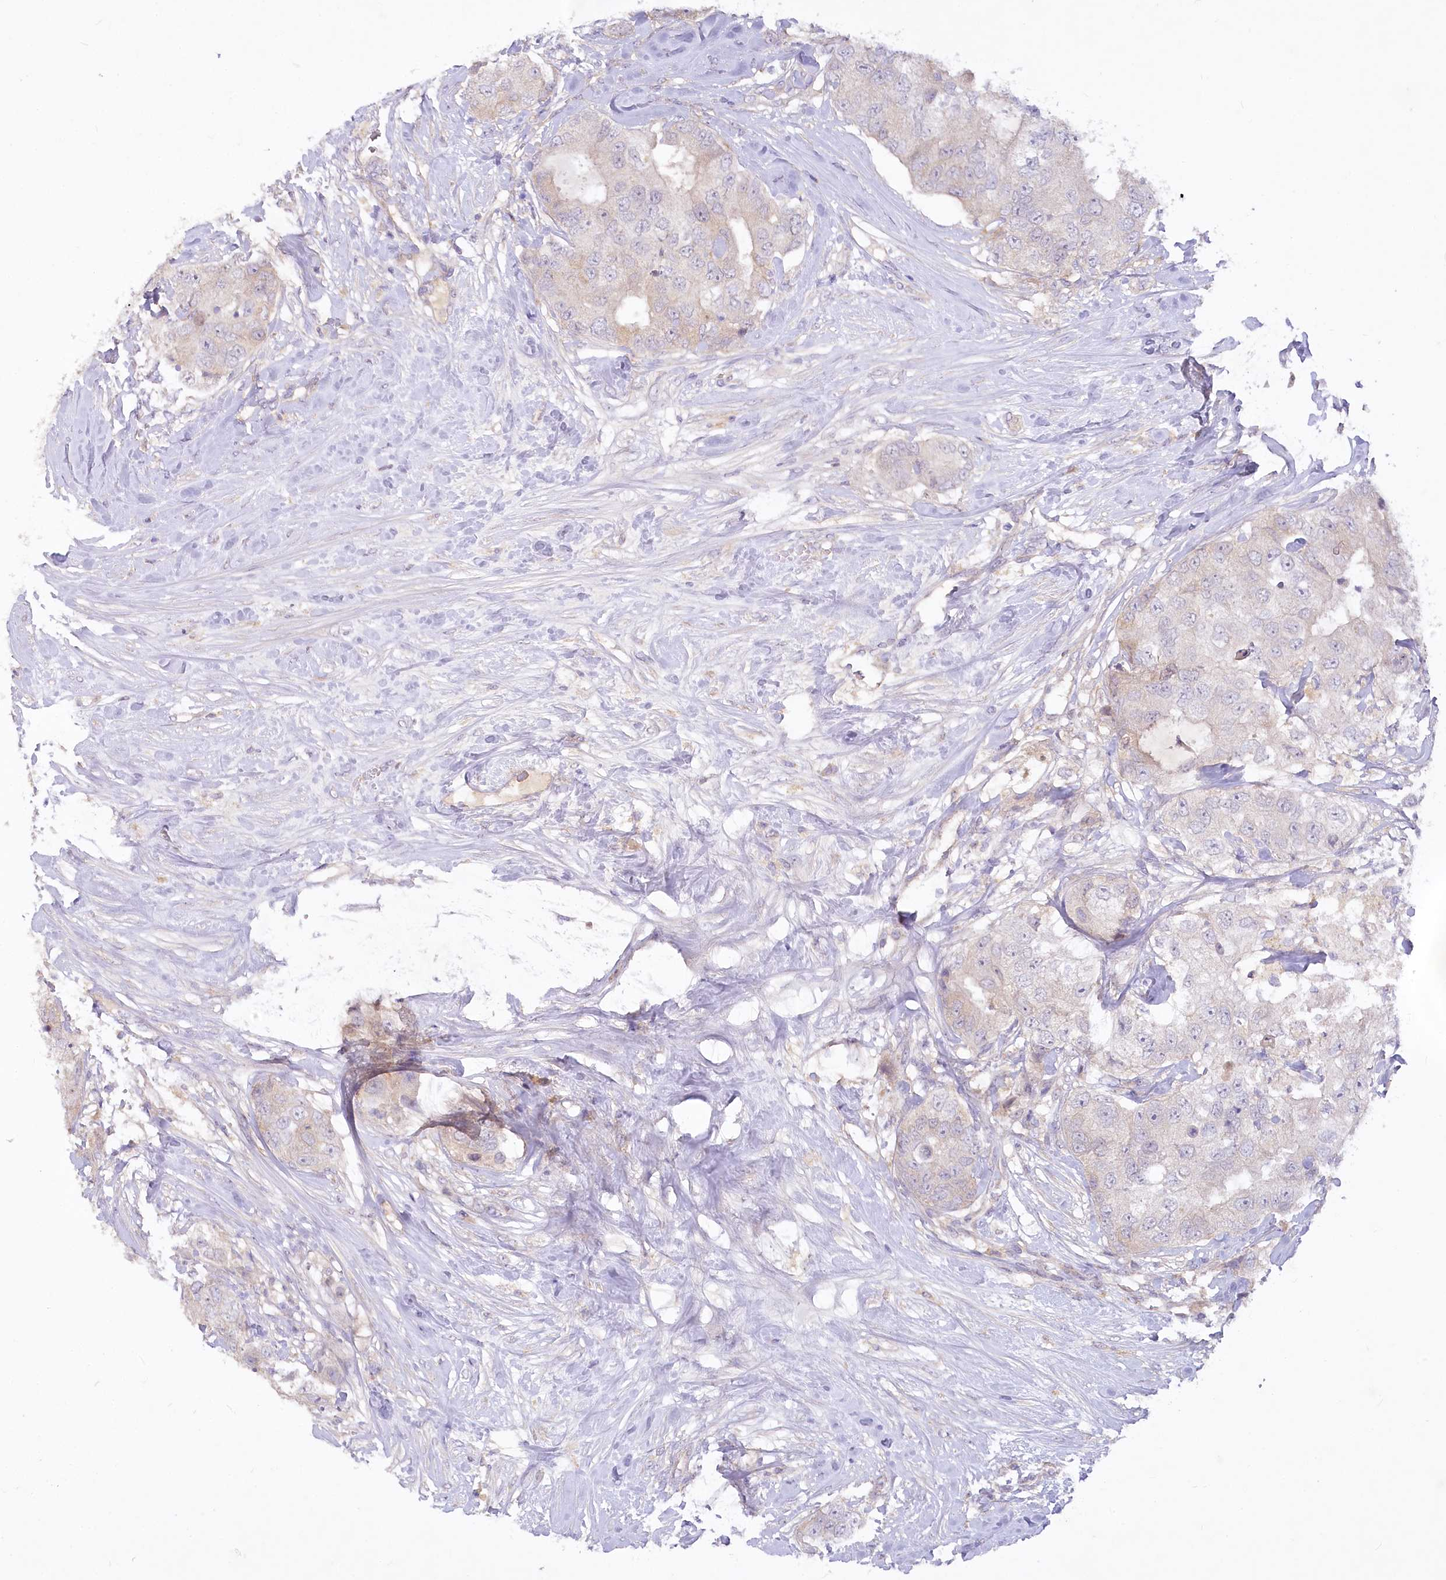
{"staining": {"intensity": "weak", "quantity": "<25%", "location": "cytoplasmic/membranous"}, "tissue": "breast cancer", "cell_type": "Tumor cells", "image_type": "cancer", "snomed": [{"axis": "morphology", "description": "Duct carcinoma"}, {"axis": "topography", "description": "Breast"}], "caption": "IHC of human breast infiltrating ductal carcinoma displays no expression in tumor cells.", "gene": "EFHC2", "patient": {"sex": "female", "age": 62}}